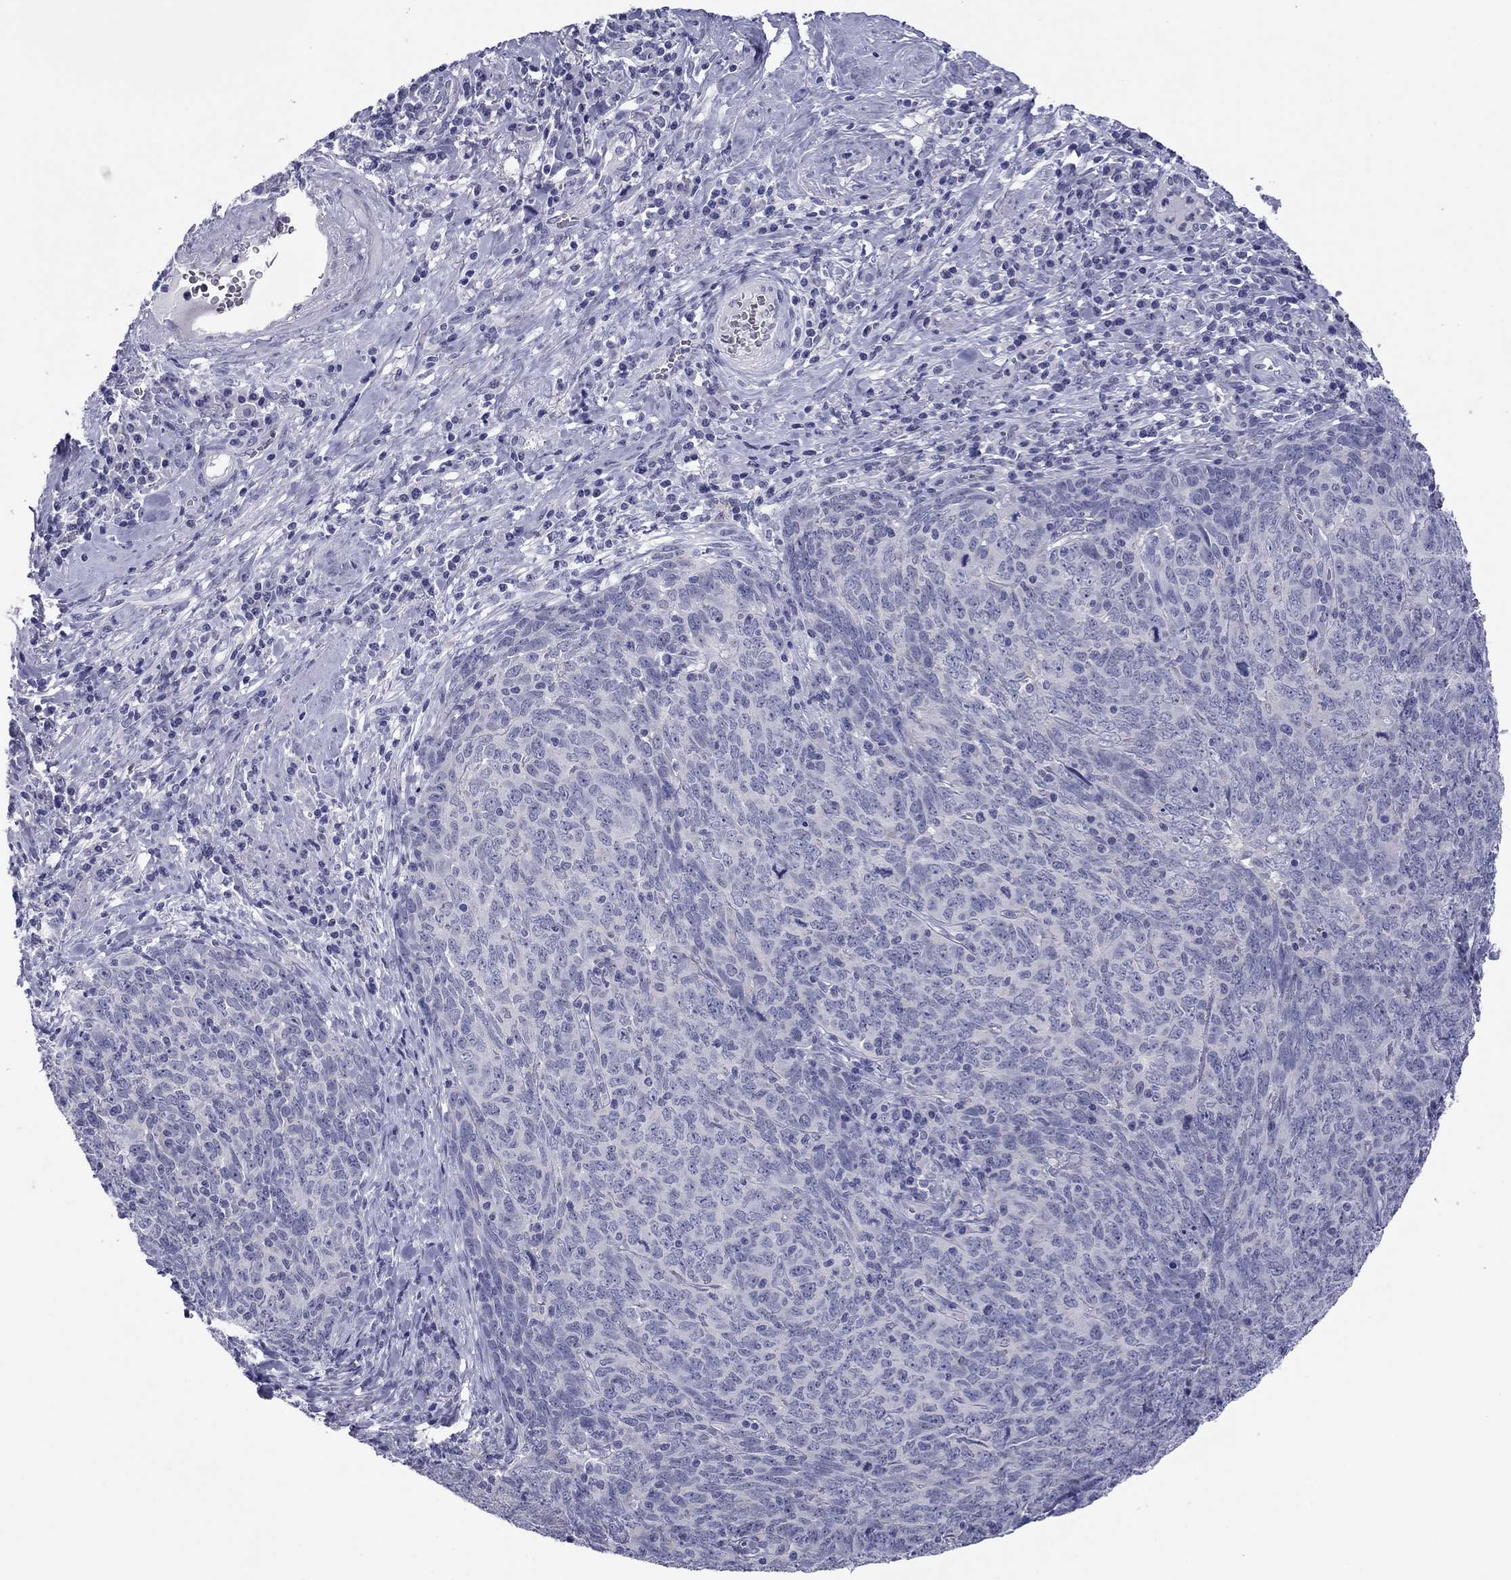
{"staining": {"intensity": "negative", "quantity": "none", "location": "none"}, "tissue": "skin cancer", "cell_type": "Tumor cells", "image_type": "cancer", "snomed": [{"axis": "morphology", "description": "Squamous cell carcinoma, NOS"}, {"axis": "topography", "description": "Skin"}, {"axis": "topography", "description": "Anal"}], "caption": "This image is of skin cancer stained with IHC to label a protein in brown with the nuclei are counter-stained blue. There is no positivity in tumor cells. The staining is performed using DAB (3,3'-diaminobenzidine) brown chromogen with nuclei counter-stained in using hematoxylin.", "gene": "TCFL5", "patient": {"sex": "female", "age": 51}}